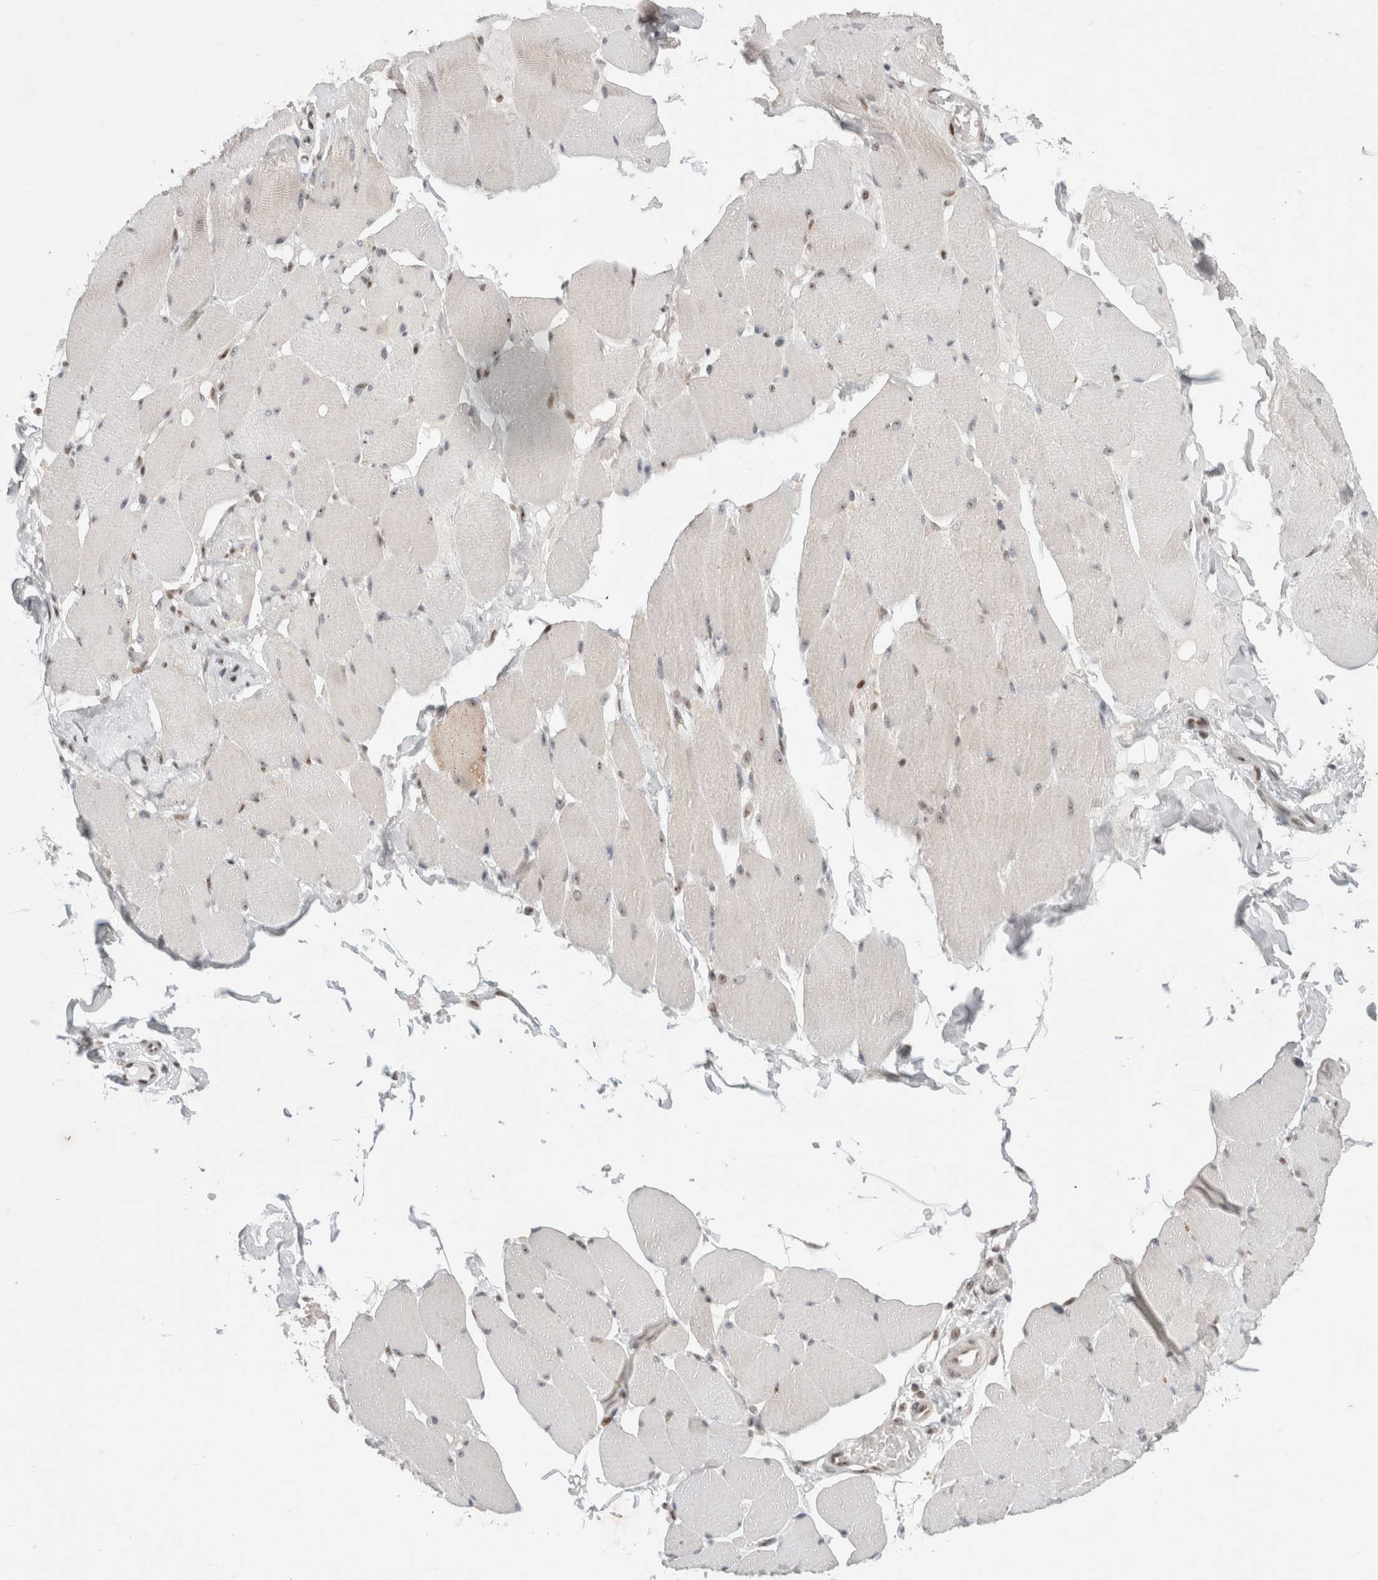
{"staining": {"intensity": "weak", "quantity": "25%-75%", "location": "nuclear"}, "tissue": "skeletal muscle", "cell_type": "Myocytes", "image_type": "normal", "snomed": [{"axis": "morphology", "description": "Normal tissue, NOS"}, {"axis": "topography", "description": "Skin"}, {"axis": "topography", "description": "Skeletal muscle"}], "caption": "The image displays a brown stain indicating the presence of a protein in the nuclear of myocytes in skeletal muscle.", "gene": "SENP6", "patient": {"sex": "male", "age": 83}}